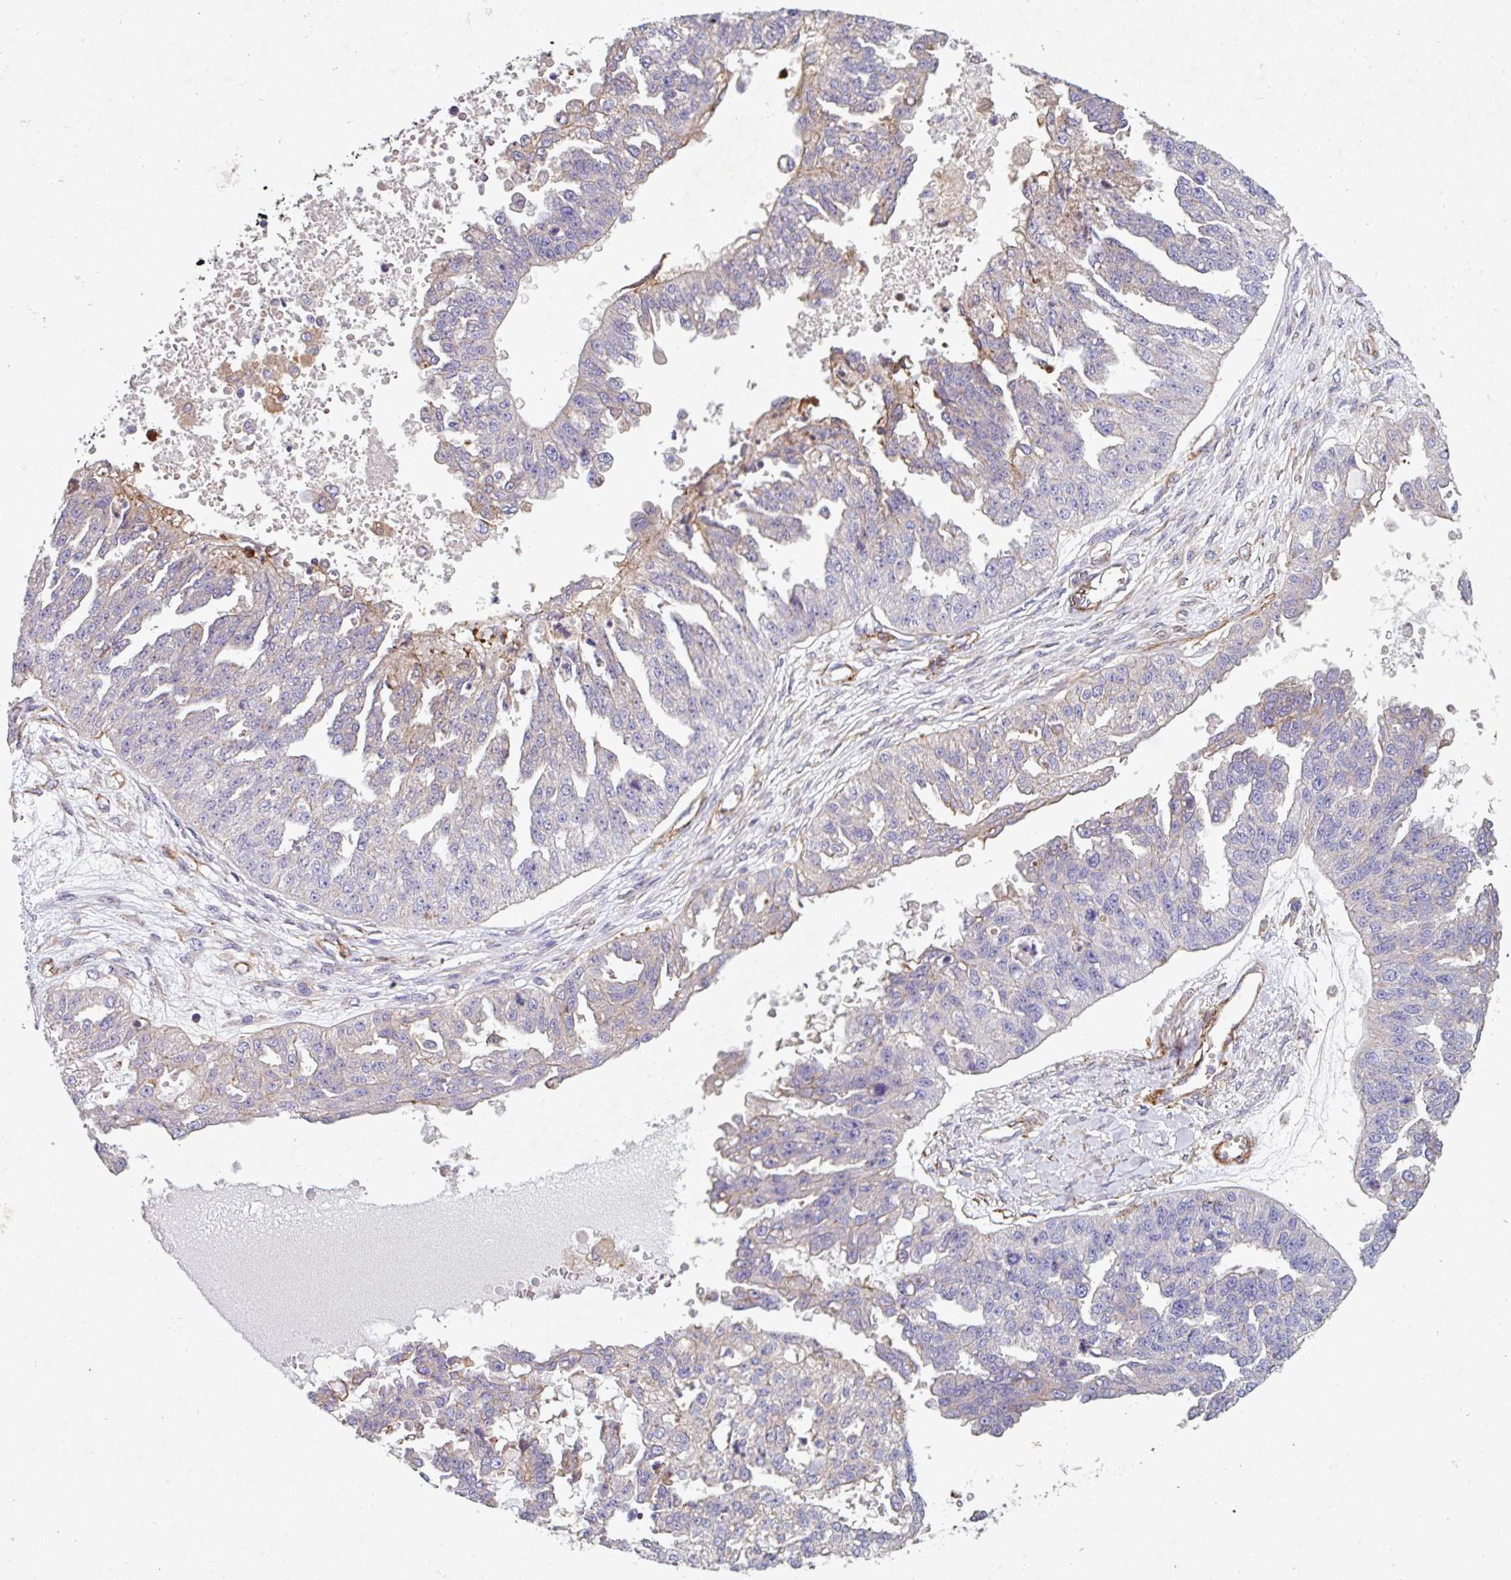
{"staining": {"intensity": "weak", "quantity": "<25%", "location": "cytoplasmic/membranous"}, "tissue": "ovarian cancer", "cell_type": "Tumor cells", "image_type": "cancer", "snomed": [{"axis": "morphology", "description": "Cystadenocarcinoma, serous, NOS"}, {"axis": "topography", "description": "Ovary"}], "caption": "Tumor cells are negative for protein expression in human ovarian cancer (serous cystadenocarcinoma). The staining was performed using DAB (3,3'-diaminobenzidine) to visualize the protein expression in brown, while the nuclei were stained in blue with hematoxylin (Magnification: 20x).", "gene": "ATP2C2", "patient": {"sex": "female", "age": 58}}